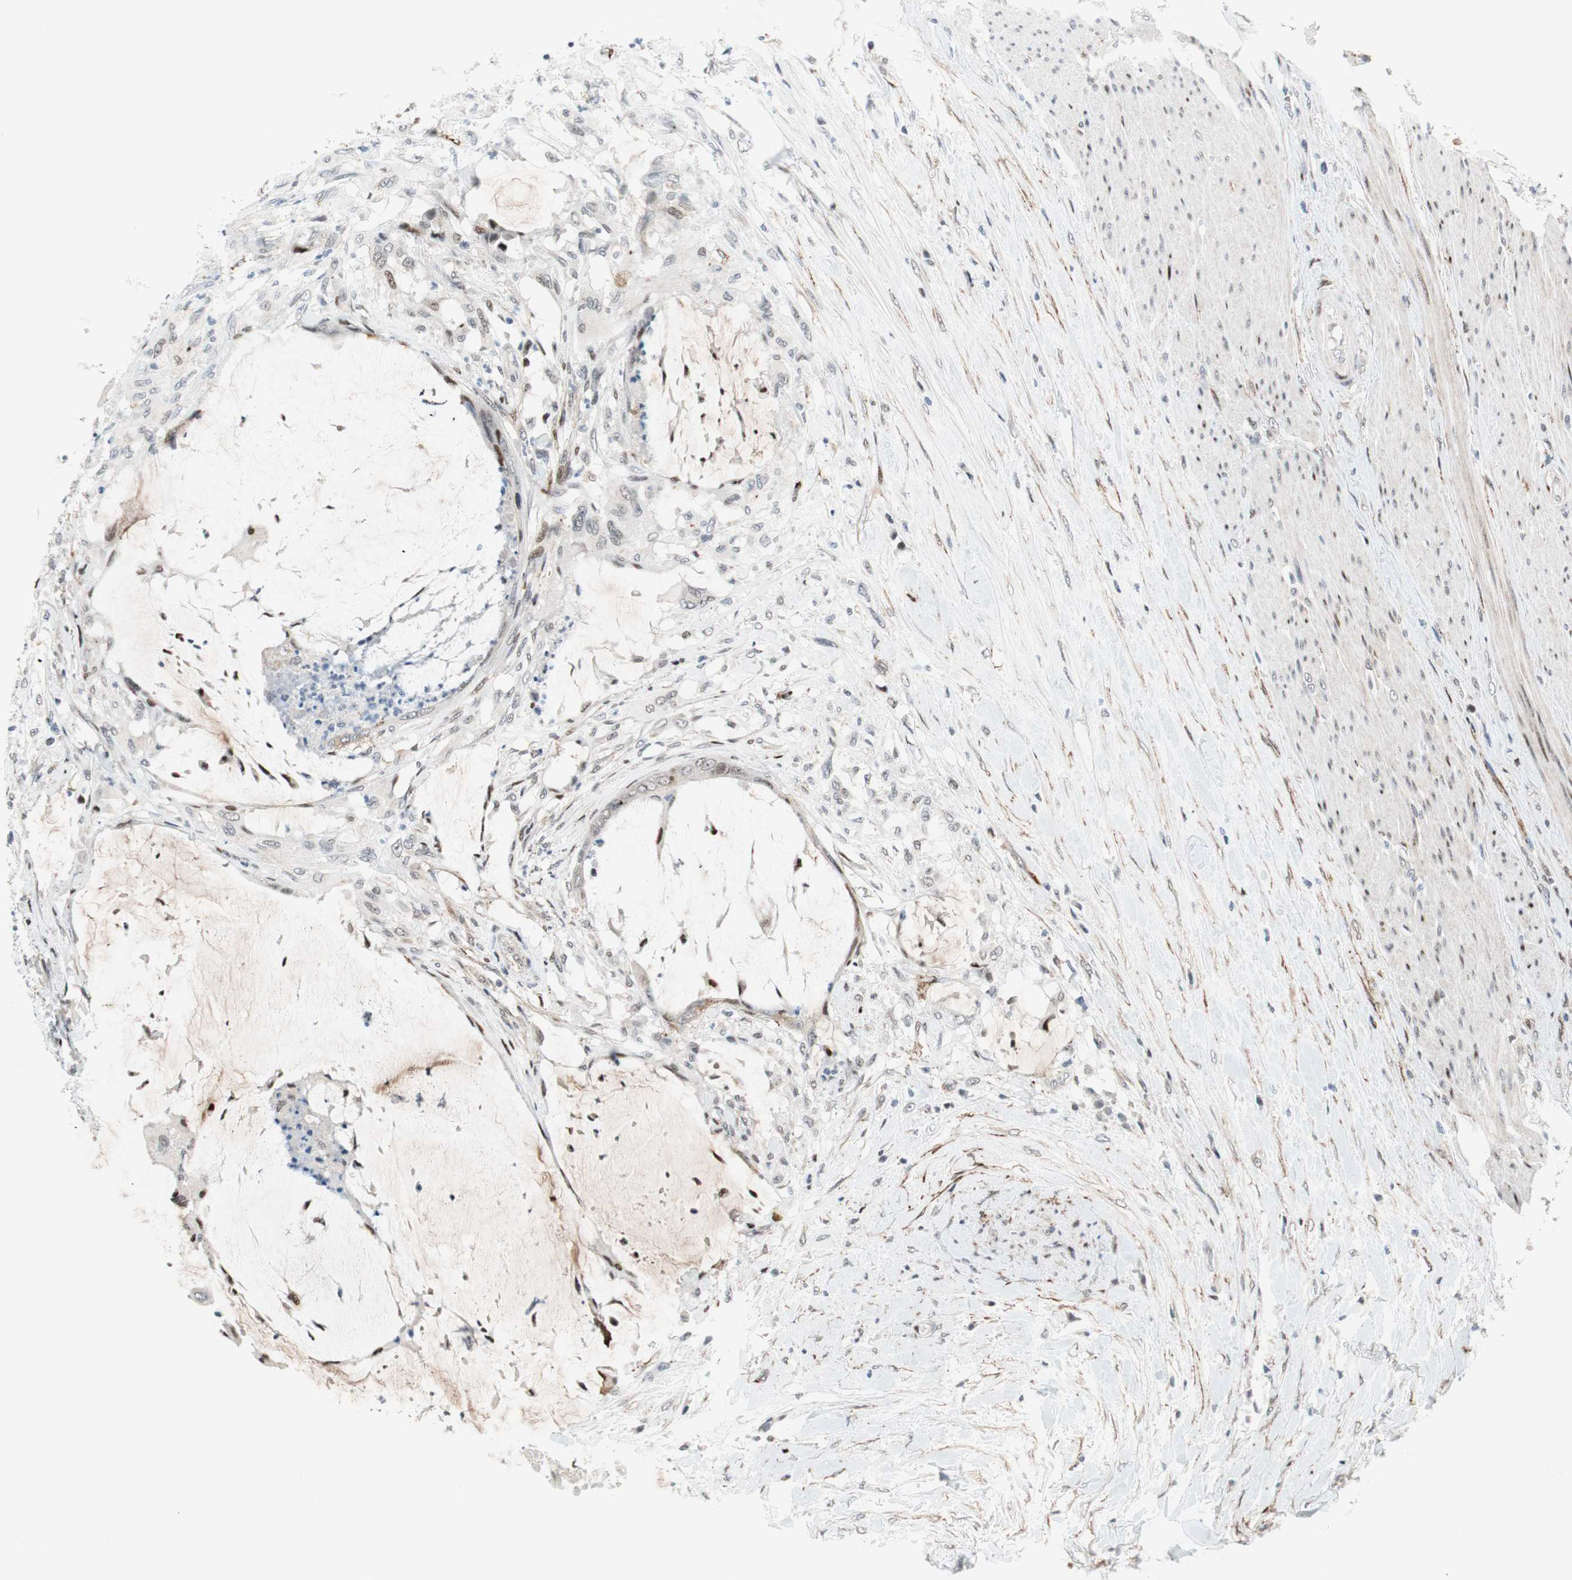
{"staining": {"intensity": "weak", "quantity": "<25%", "location": "nuclear"}, "tissue": "colorectal cancer", "cell_type": "Tumor cells", "image_type": "cancer", "snomed": [{"axis": "morphology", "description": "Adenocarcinoma, NOS"}, {"axis": "topography", "description": "Rectum"}], "caption": "Tumor cells show no significant protein staining in adenocarcinoma (colorectal).", "gene": "FBXO44", "patient": {"sex": "female", "age": 77}}